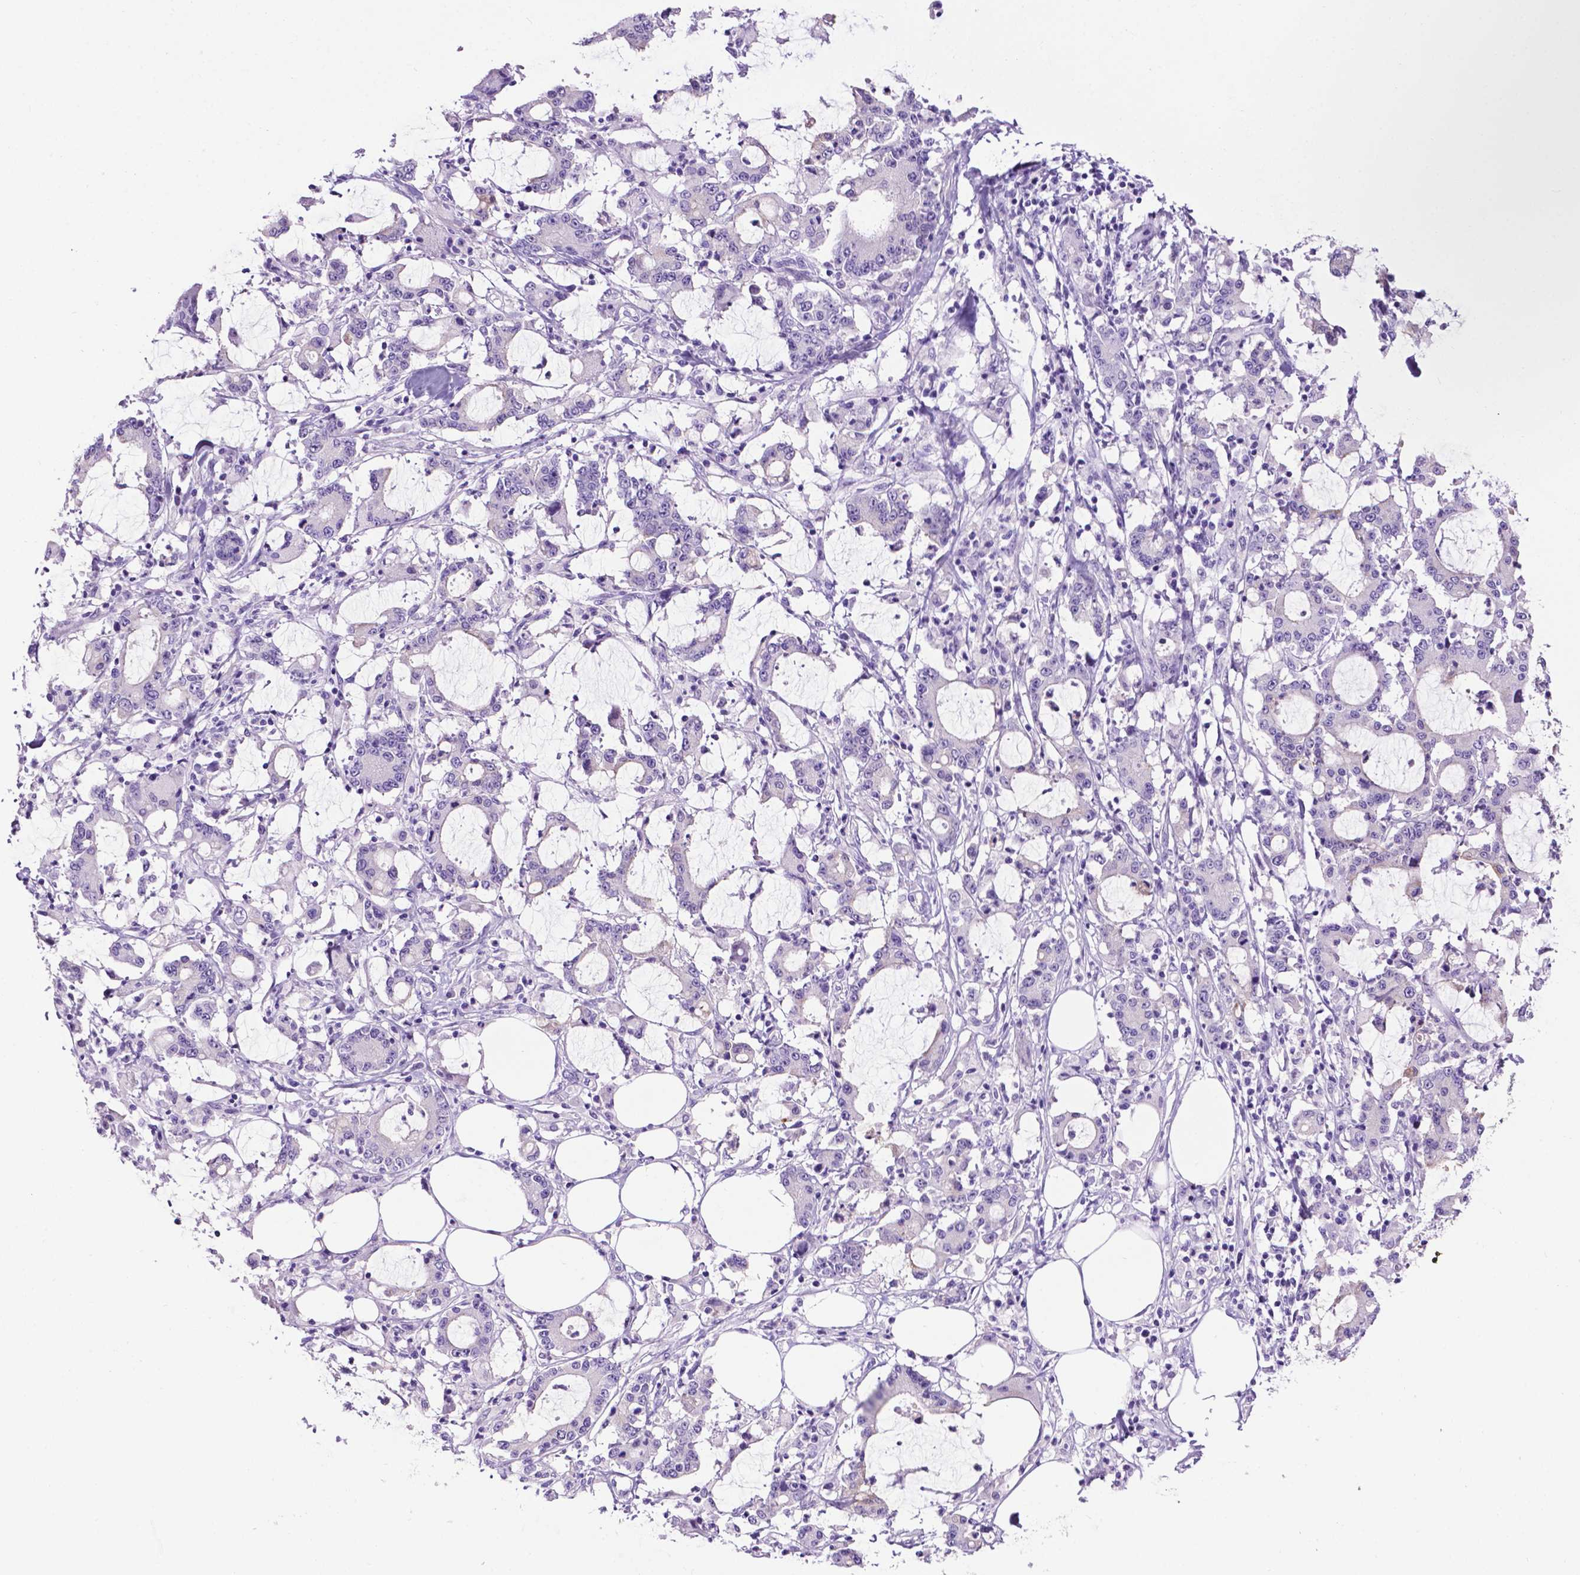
{"staining": {"intensity": "negative", "quantity": "none", "location": "none"}, "tissue": "stomach cancer", "cell_type": "Tumor cells", "image_type": "cancer", "snomed": [{"axis": "morphology", "description": "Adenocarcinoma, NOS"}, {"axis": "topography", "description": "Stomach, upper"}], "caption": "A histopathology image of stomach adenocarcinoma stained for a protein reveals no brown staining in tumor cells.", "gene": "TACSTD2", "patient": {"sex": "male", "age": 68}}